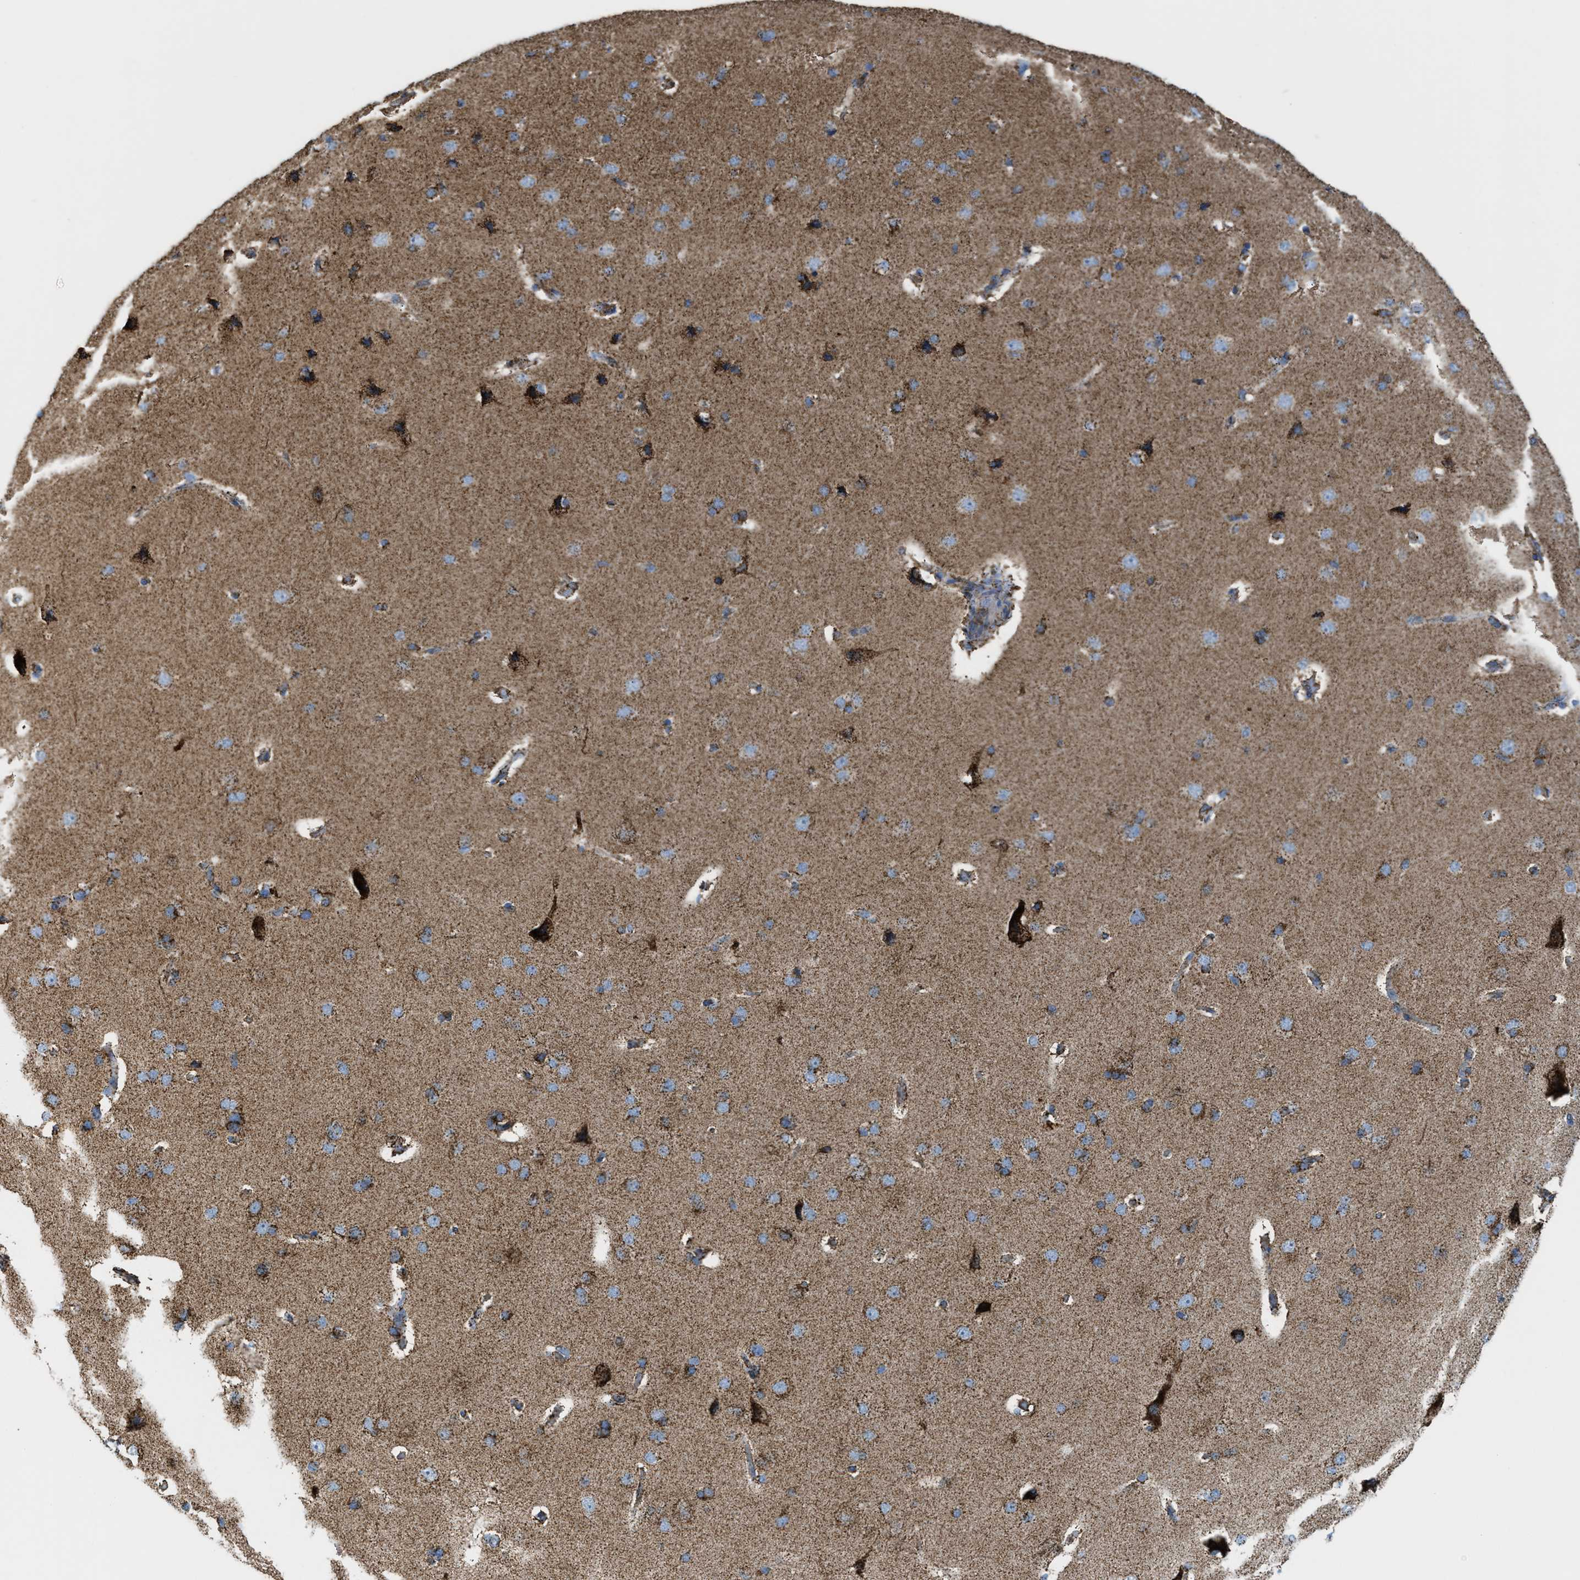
{"staining": {"intensity": "moderate", "quantity": ">75%", "location": "cytoplasmic/membranous"}, "tissue": "cerebral cortex", "cell_type": "Endothelial cells", "image_type": "normal", "snomed": [{"axis": "morphology", "description": "Normal tissue, NOS"}, {"axis": "topography", "description": "Cerebral cortex"}], "caption": "Normal cerebral cortex reveals moderate cytoplasmic/membranous positivity in about >75% of endothelial cells, visualized by immunohistochemistry.", "gene": "ECHS1", "patient": {"sex": "male", "age": 62}}